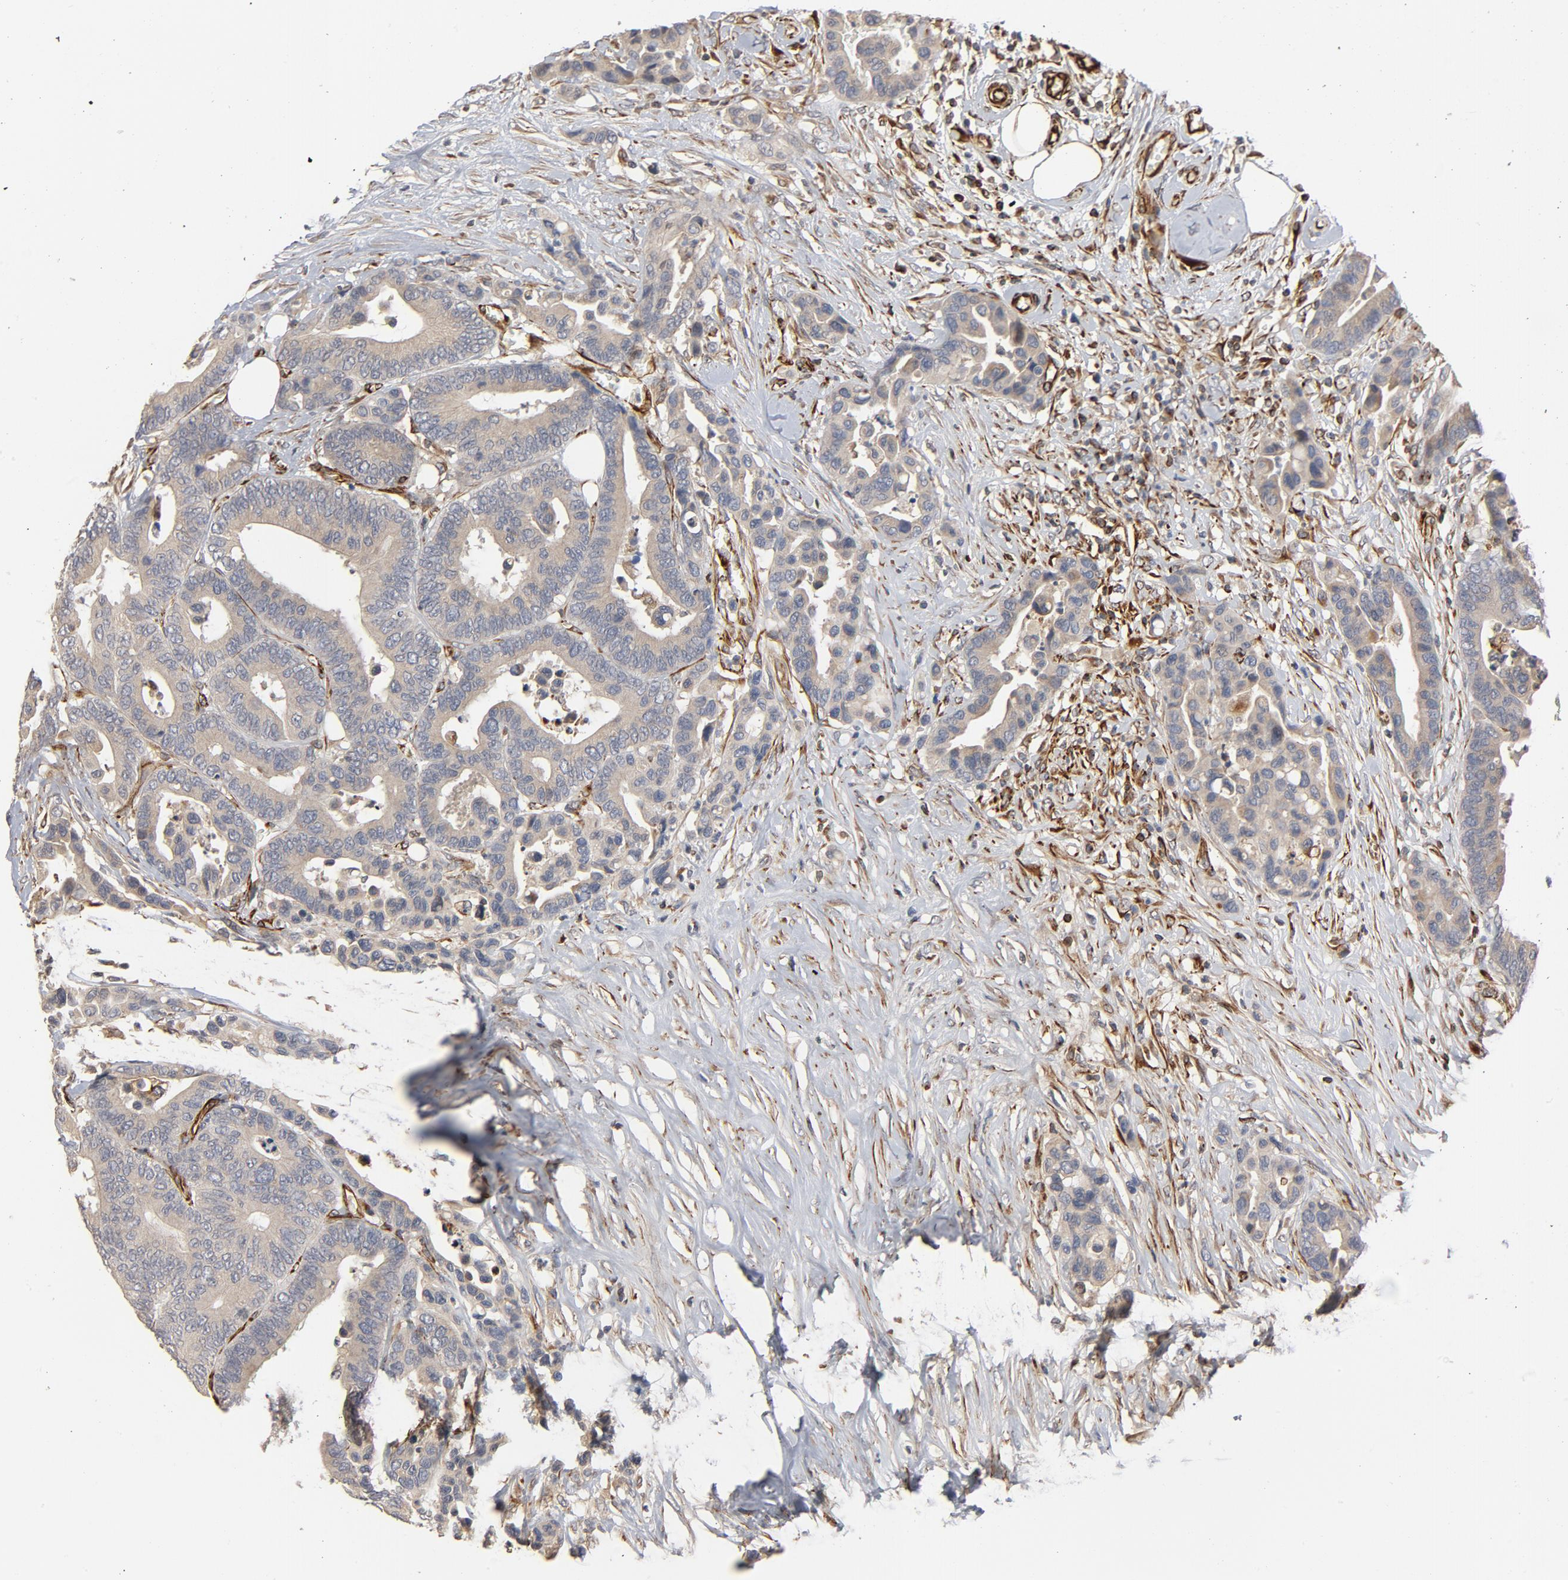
{"staining": {"intensity": "moderate", "quantity": ">75%", "location": "cytoplasmic/membranous"}, "tissue": "colorectal cancer", "cell_type": "Tumor cells", "image_type": "cancer", "snomed": [{"axis": "morphology", "description": "Adenocarcinoma, NOS"}, {"axis": "topography", "description": "Colon"}], "caption": "Colorectal adenocarcinoma tissue shows moderate cytoplasmic/membranous staining in approximately >75% of tumor cells", "gene": "FAM118A", "patient": {"sex": "male", "age": 82}}